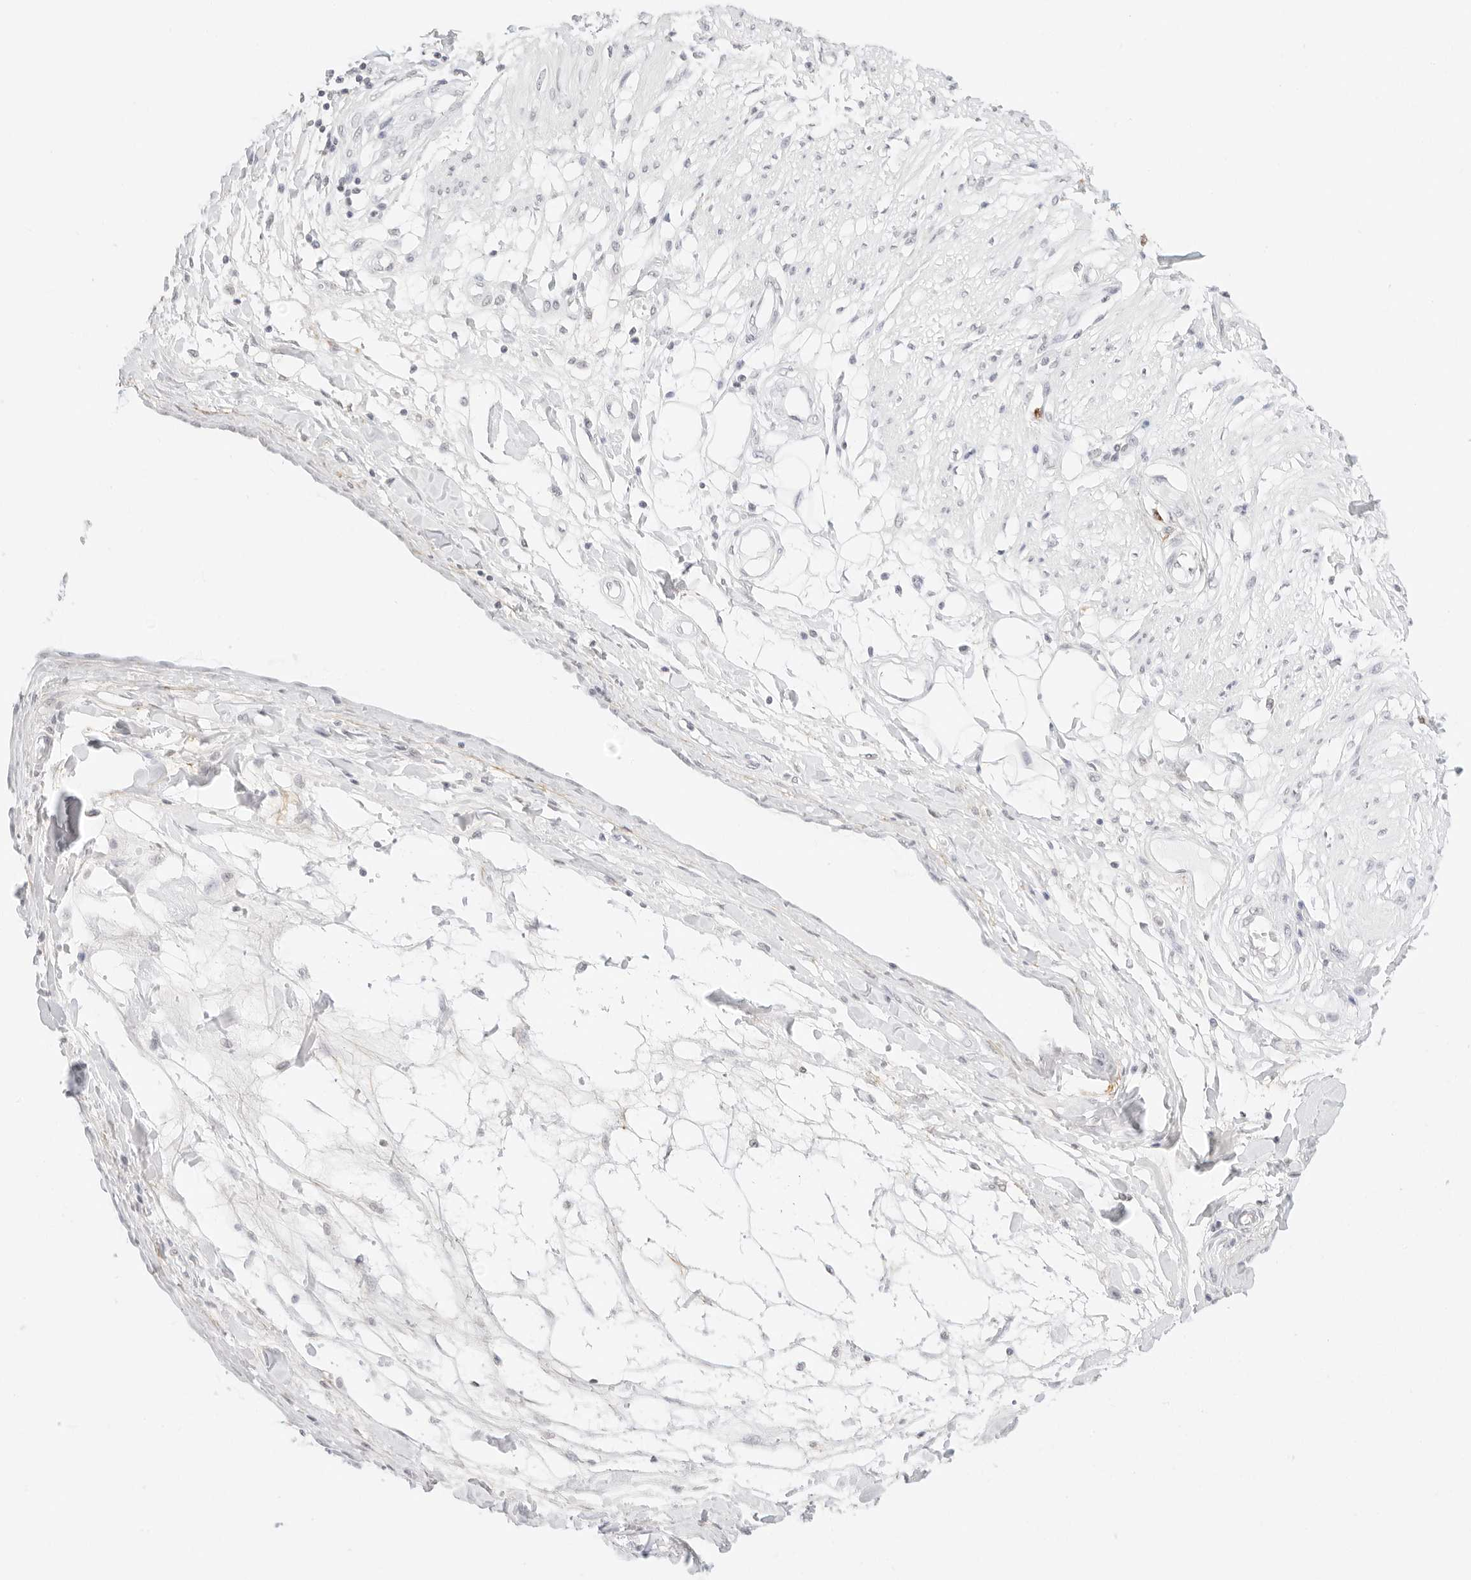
{"staining": {"intensity": "moderate", "quantity": "<25%", "location": "cytoplasmic/membranous"}, "tissue": "smooth muscle", "cell_type": "Smooth muscle cells", "image_type": "normal", "snomed": [{"axis": "morphology", "description": "Normal tissue, NOS"}, {"axis": "morphology", "description": "Adenocarcinoma, NOS"}, {"axis": "topography", "description": "Smooth muscle"}, {"axis": "topography", "description": "Colon"}], "caption": "Protein staining of normal smooth muscle displays moderate cytoplasmic/membranous positivity in approximately <25% of smooth muscle cells.", "gene": "FBLN5", "patient": {"sex": "male", "age": 14}}